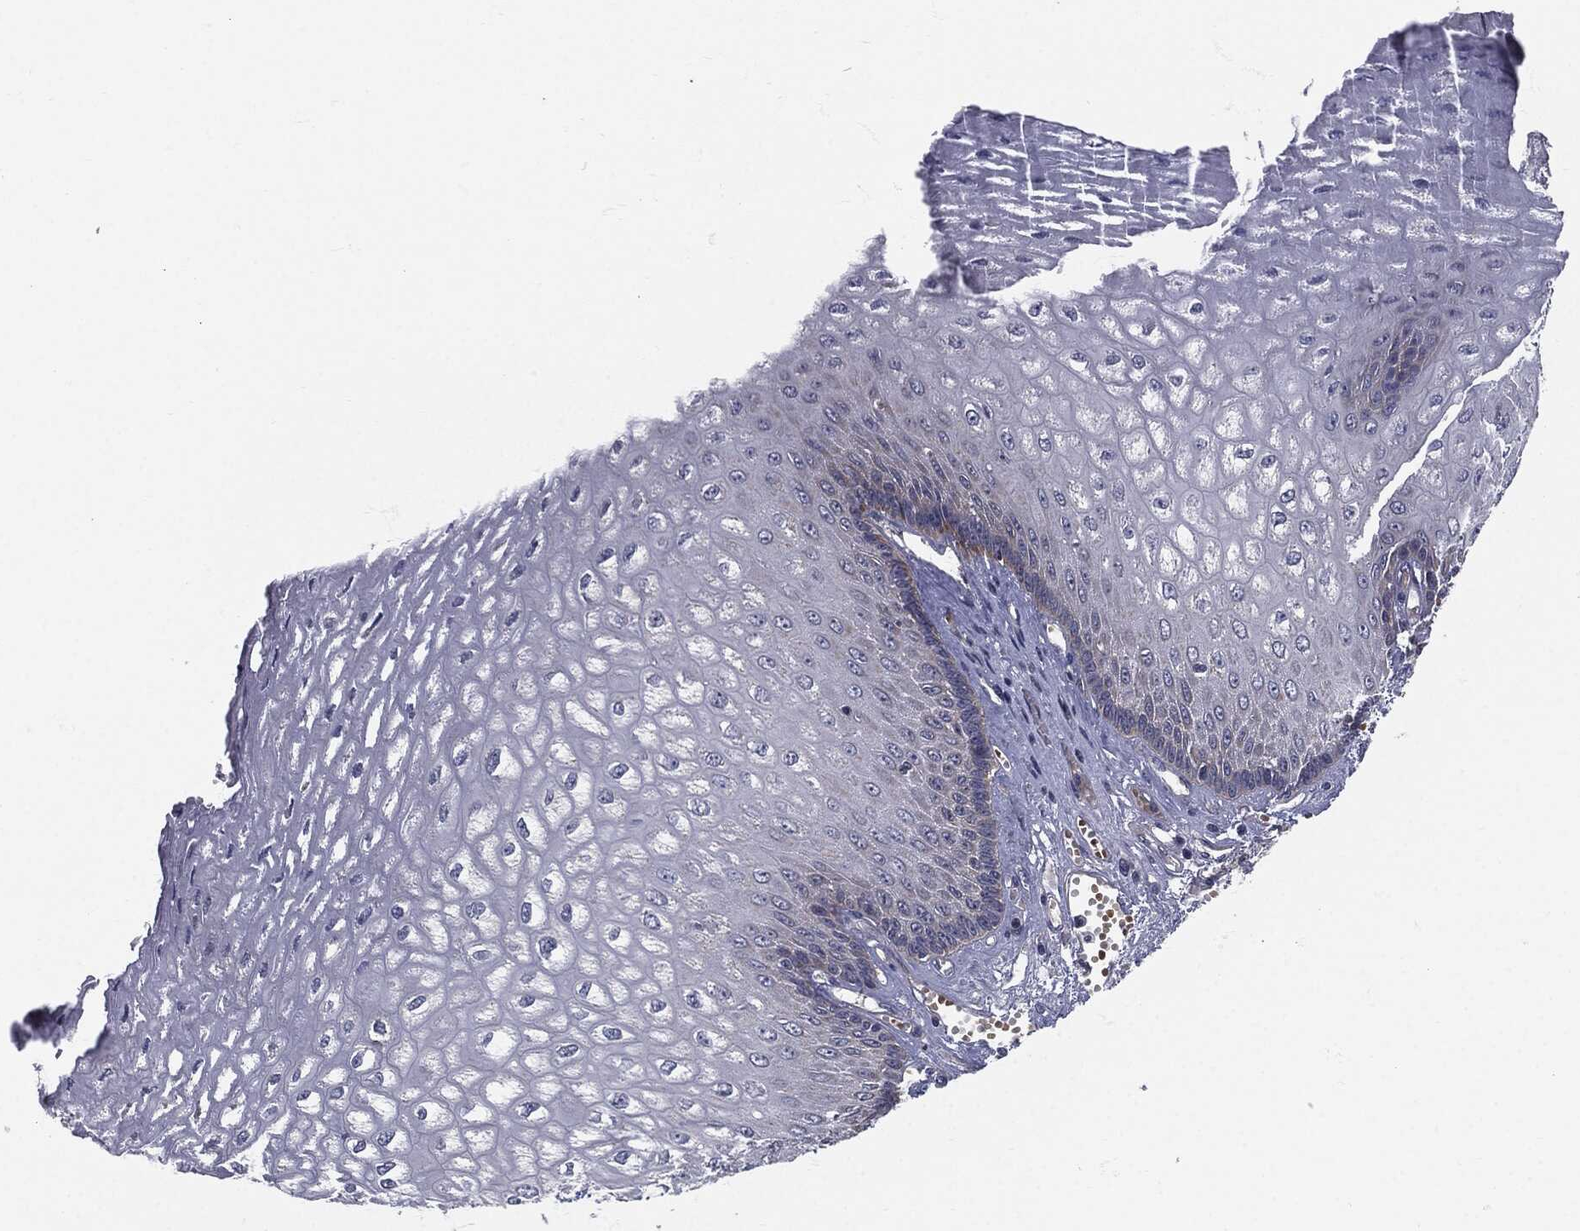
{"staining": {"intensity": "moderate", "quantity": "<25%", "location": "cytoplasmic/membranous"}, "tissue": "esophagus", "cell_type": "Squamous epithelial cells", "image_type": "normal", "snomed": [{"axis": "morphology", "description": "Normal tissue, NOS"}, {"axis": "topography", "description": "Esophagus"}], "caption": "A high-resolution image shows IHC staining of unremarkable esophagus, which displays moderate cytoplasmic/membranous expression in approximately <25% of squamous epithelial cells.", "gene": "SIGLEC9", "patient": {"sex": "male", "age": 58}}